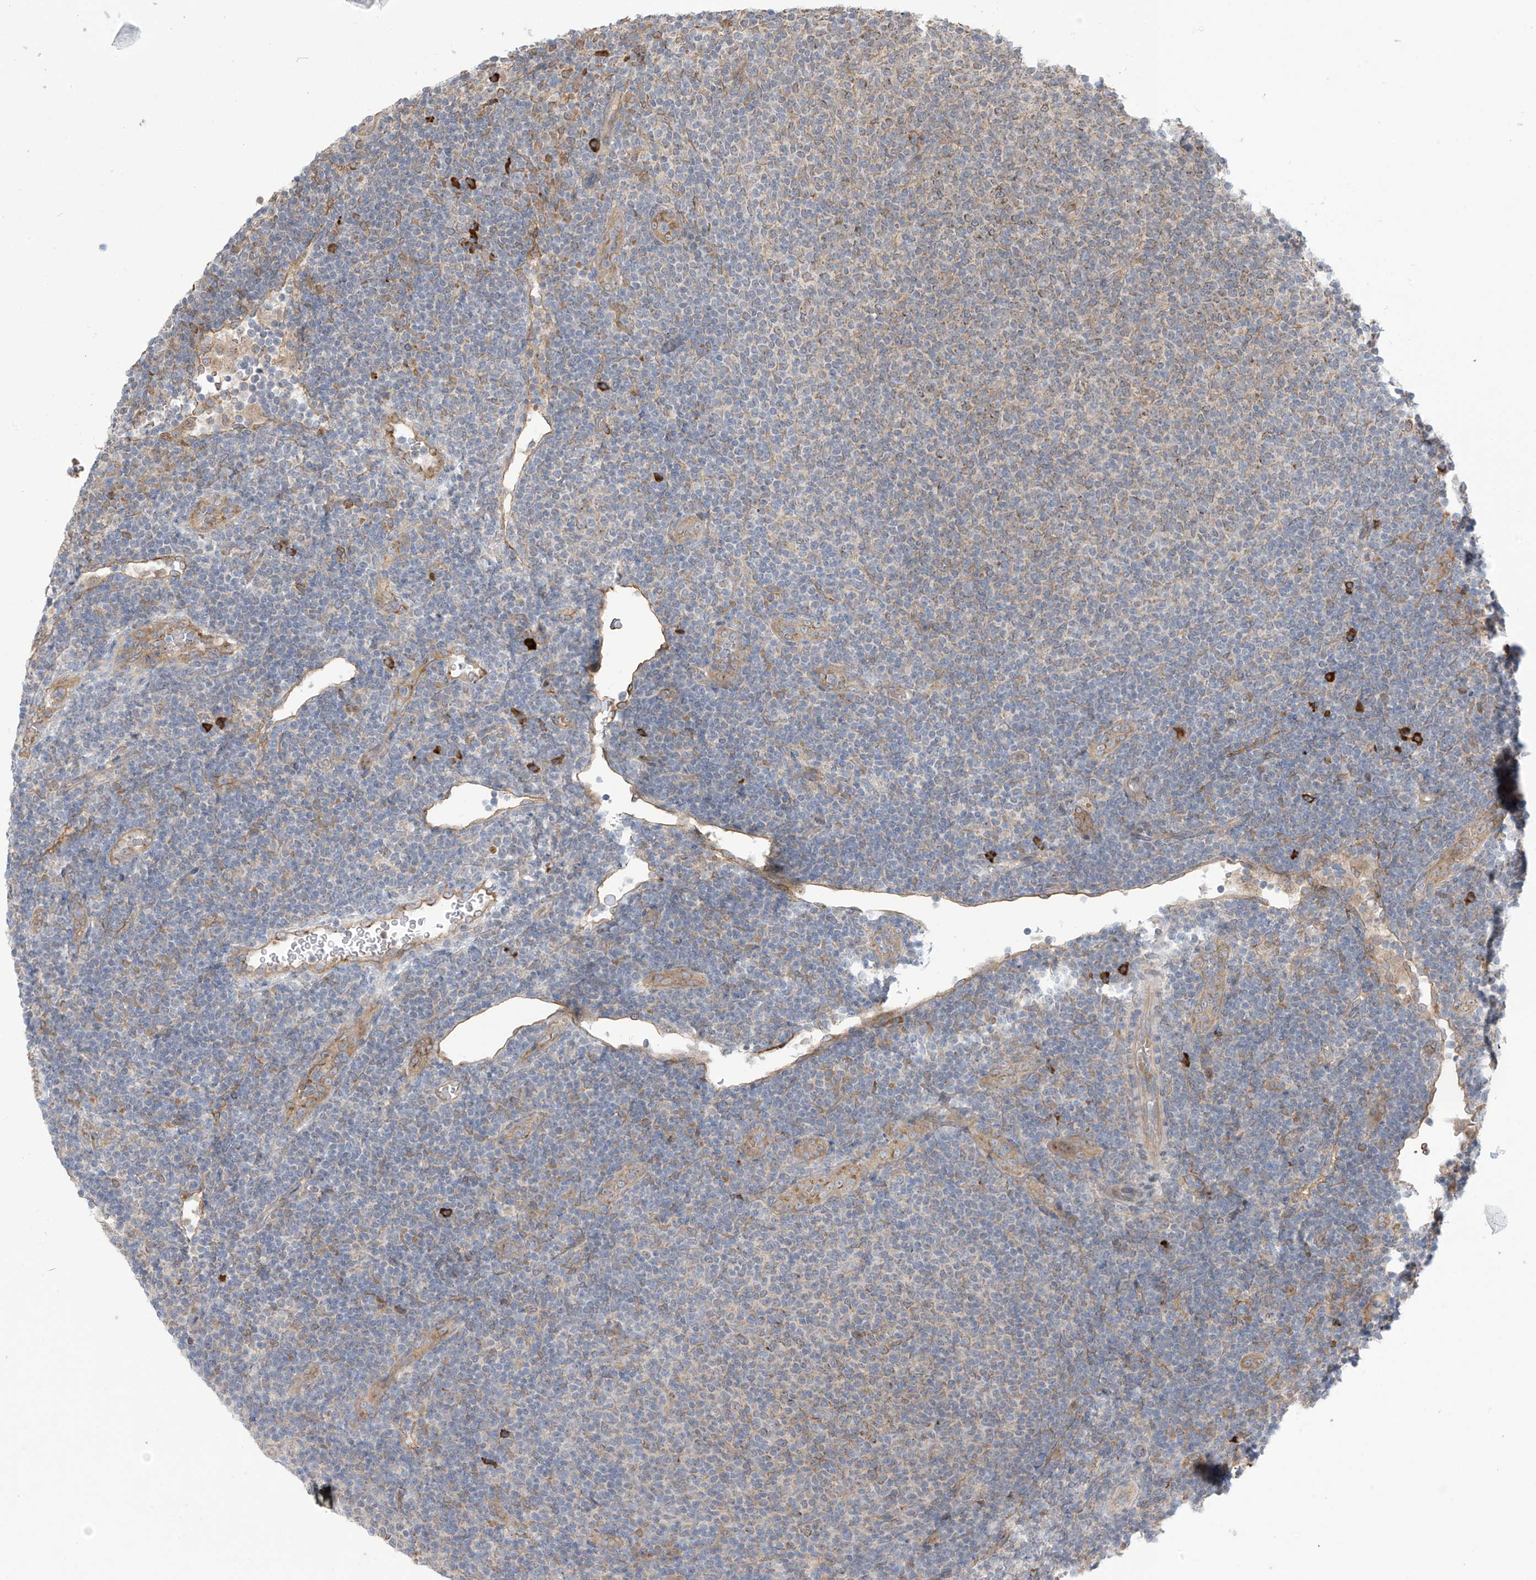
{"staining": {"intensity": "negative", "quantity": "none", "location": "none"}, "tissue": "lymphoma", "cell_type": "Tumor cells", "image_type": "cancer", "snomed": [{"axis": "morphology", "description": "Malignant lymphoma, non-Hodgkin's type, Low grade"}, {"axis": "topography", "description": "Lymph node"}], "caption": "Immunohistochemistry image of neoplastic tissue: lymphoma stained with DAB exhibits no significant protein expression in tumor cells.", "gene": "KIAA1522", "patient": {"sex": "male", "age": 66}}